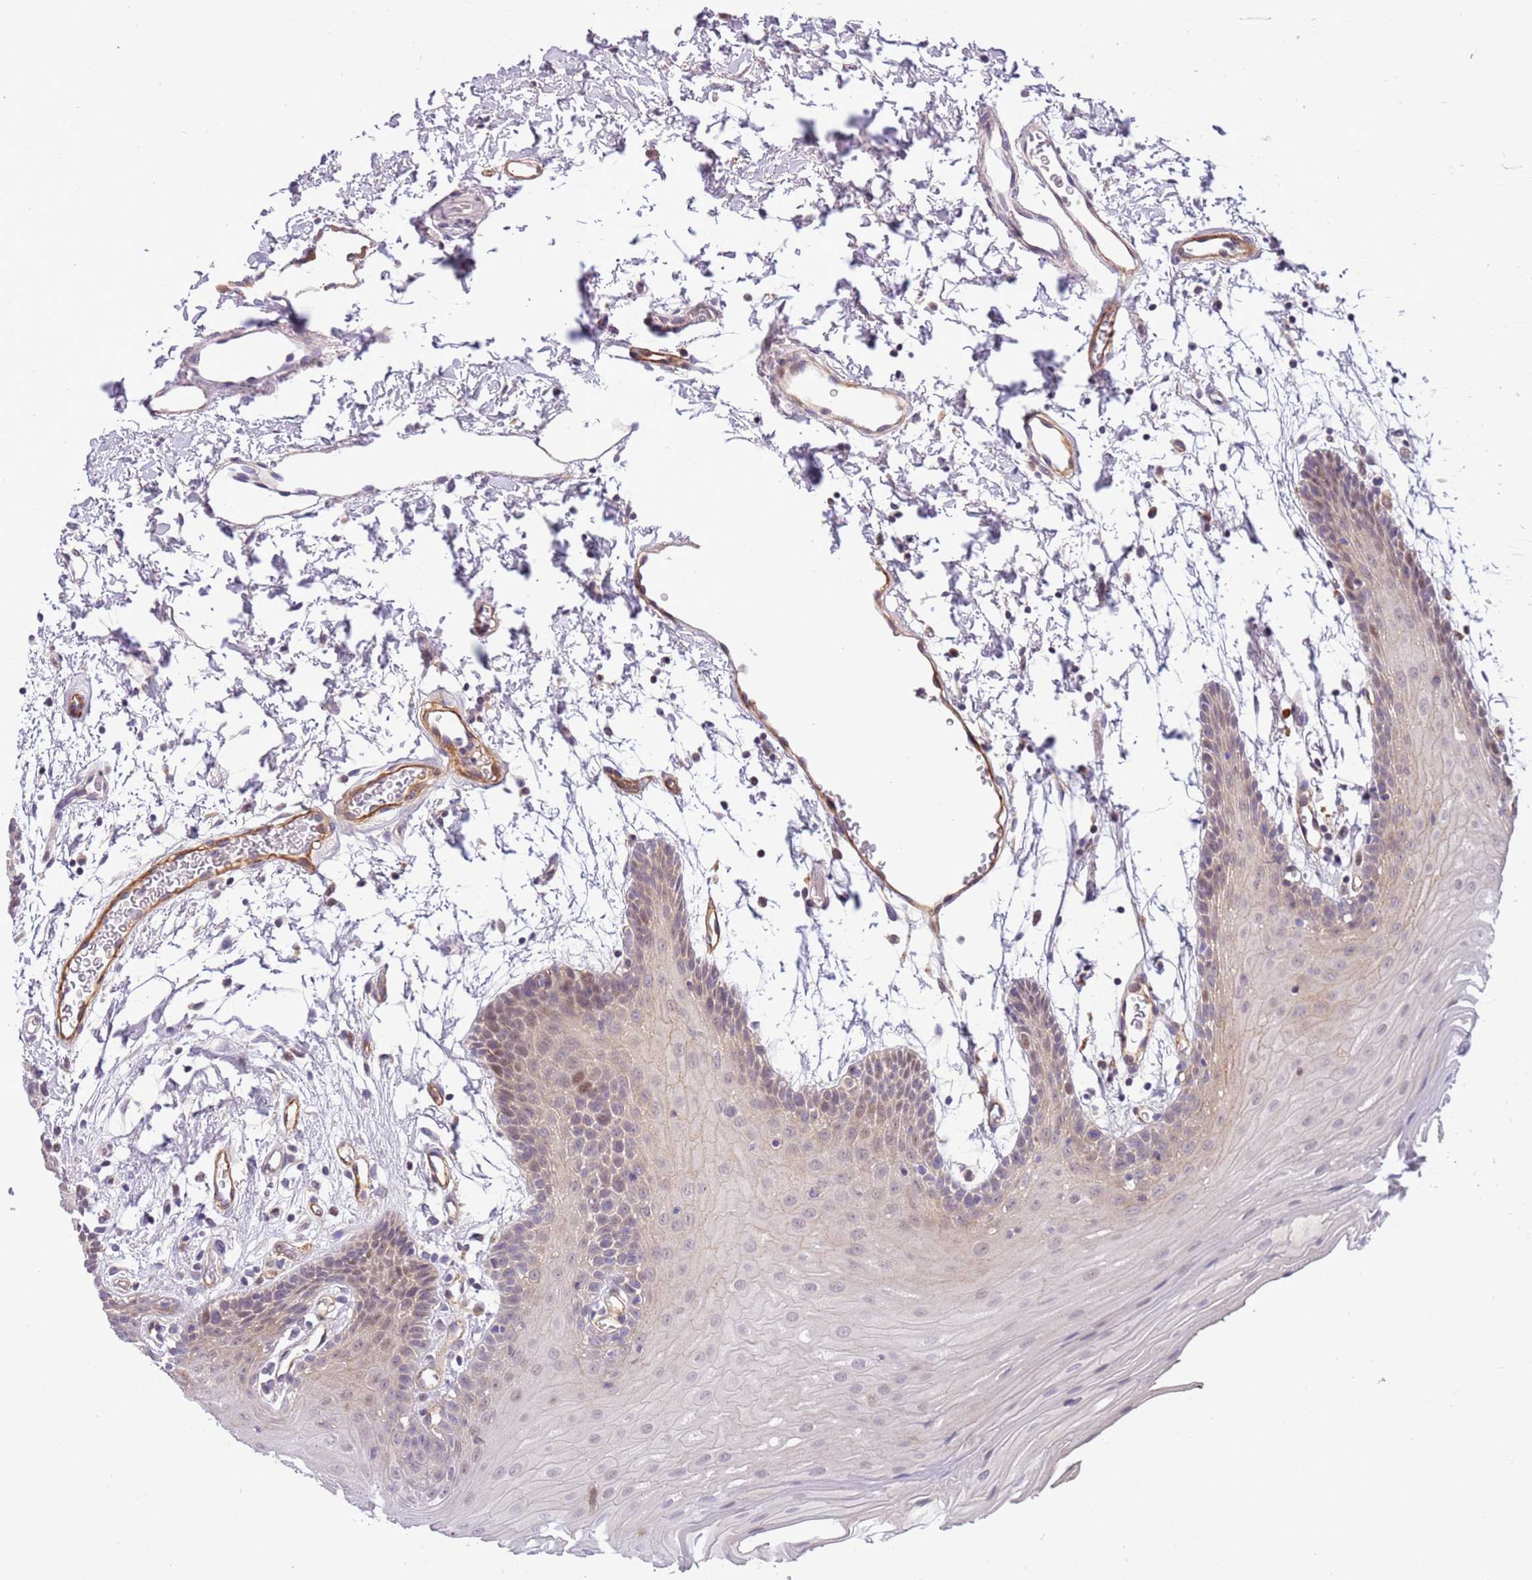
{"staining": {"intensity": "weak", "quantity": "<25%", "location": "cytoplasmic/membranous,nuclear"}, "tissue": "oral mucosa", "cell_type": "Squamous epithelial cells", "image_type": "normal", "snomed": [{"axis": "morphology", "description": "Normal tissue, NOS"}, {"axis": "topography", "description": "Skeletal muscle"}, {"axis": "topography", "description": "Oral tissue"}, {"axis": "topography", "description": "Salivary gland"}, {"axis": "topography", "description": "Peripheral nerve tissue"}], "caption": "The immunohistochemistry micrograph has no significant expression in squamous epithelial cells of oral mucosa.", "gene": "MAGEF1", "patient": {"sex": "male", "age": 54}}